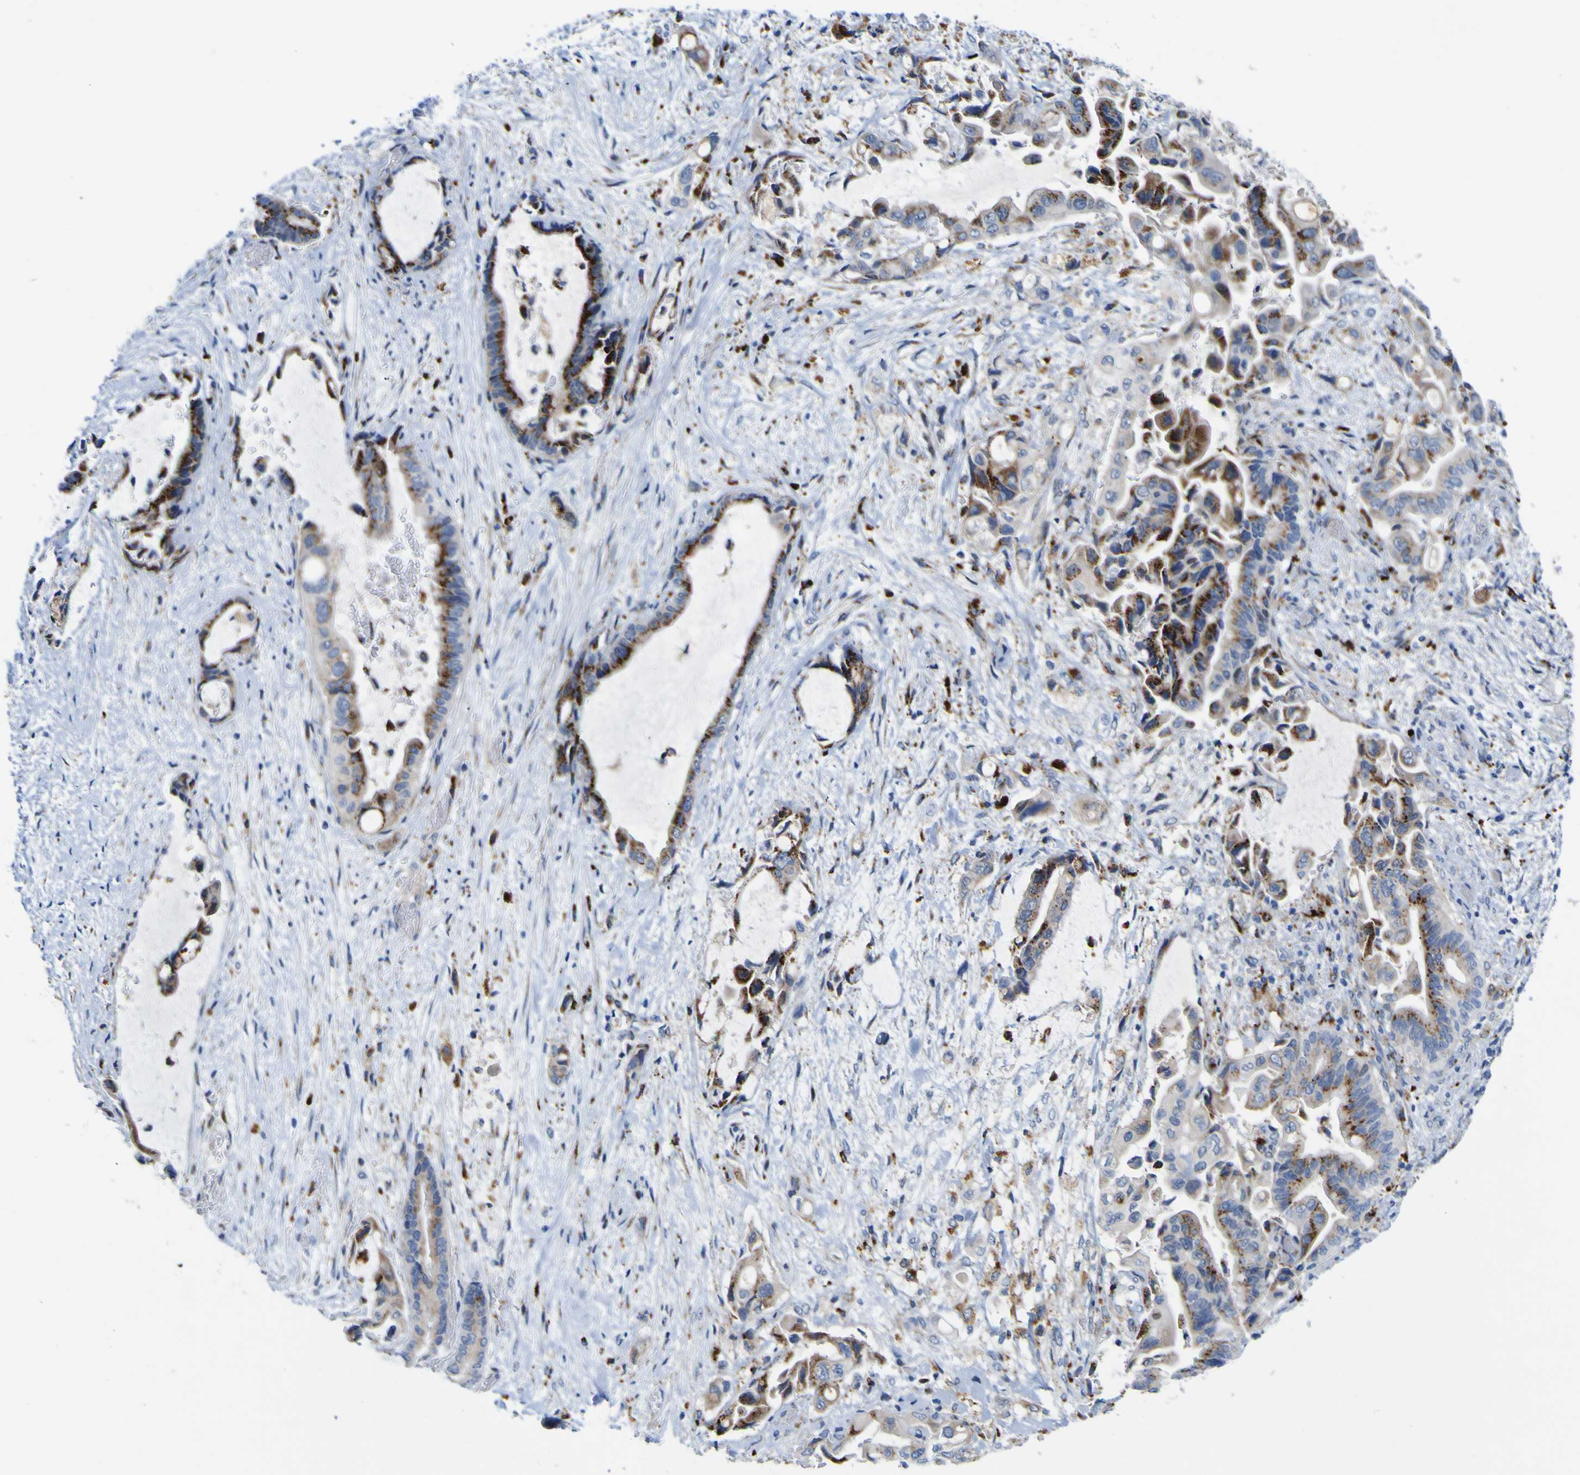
{"staining": {"intensity": "strong", "quantity": "25%-75%", "location": "cytoplasmic/membranous"}, "tissue": "liver cancer", "cell_type": "Tumor cells", "image_type": "cancer", "snomed": [{"axis": "morphology", "description": "Cholangiocarcinoma"}, {"axis": "topography", "description": "Liver"}], "caption": "The histopathology image reveals a brown stain indicating the presence of a protein in the cytoplasmic/membranous of tumor cells in liver cholangiocarcinoma.", "gene": "PTPRF", "patient": {"sex": "female", "age": 61}}